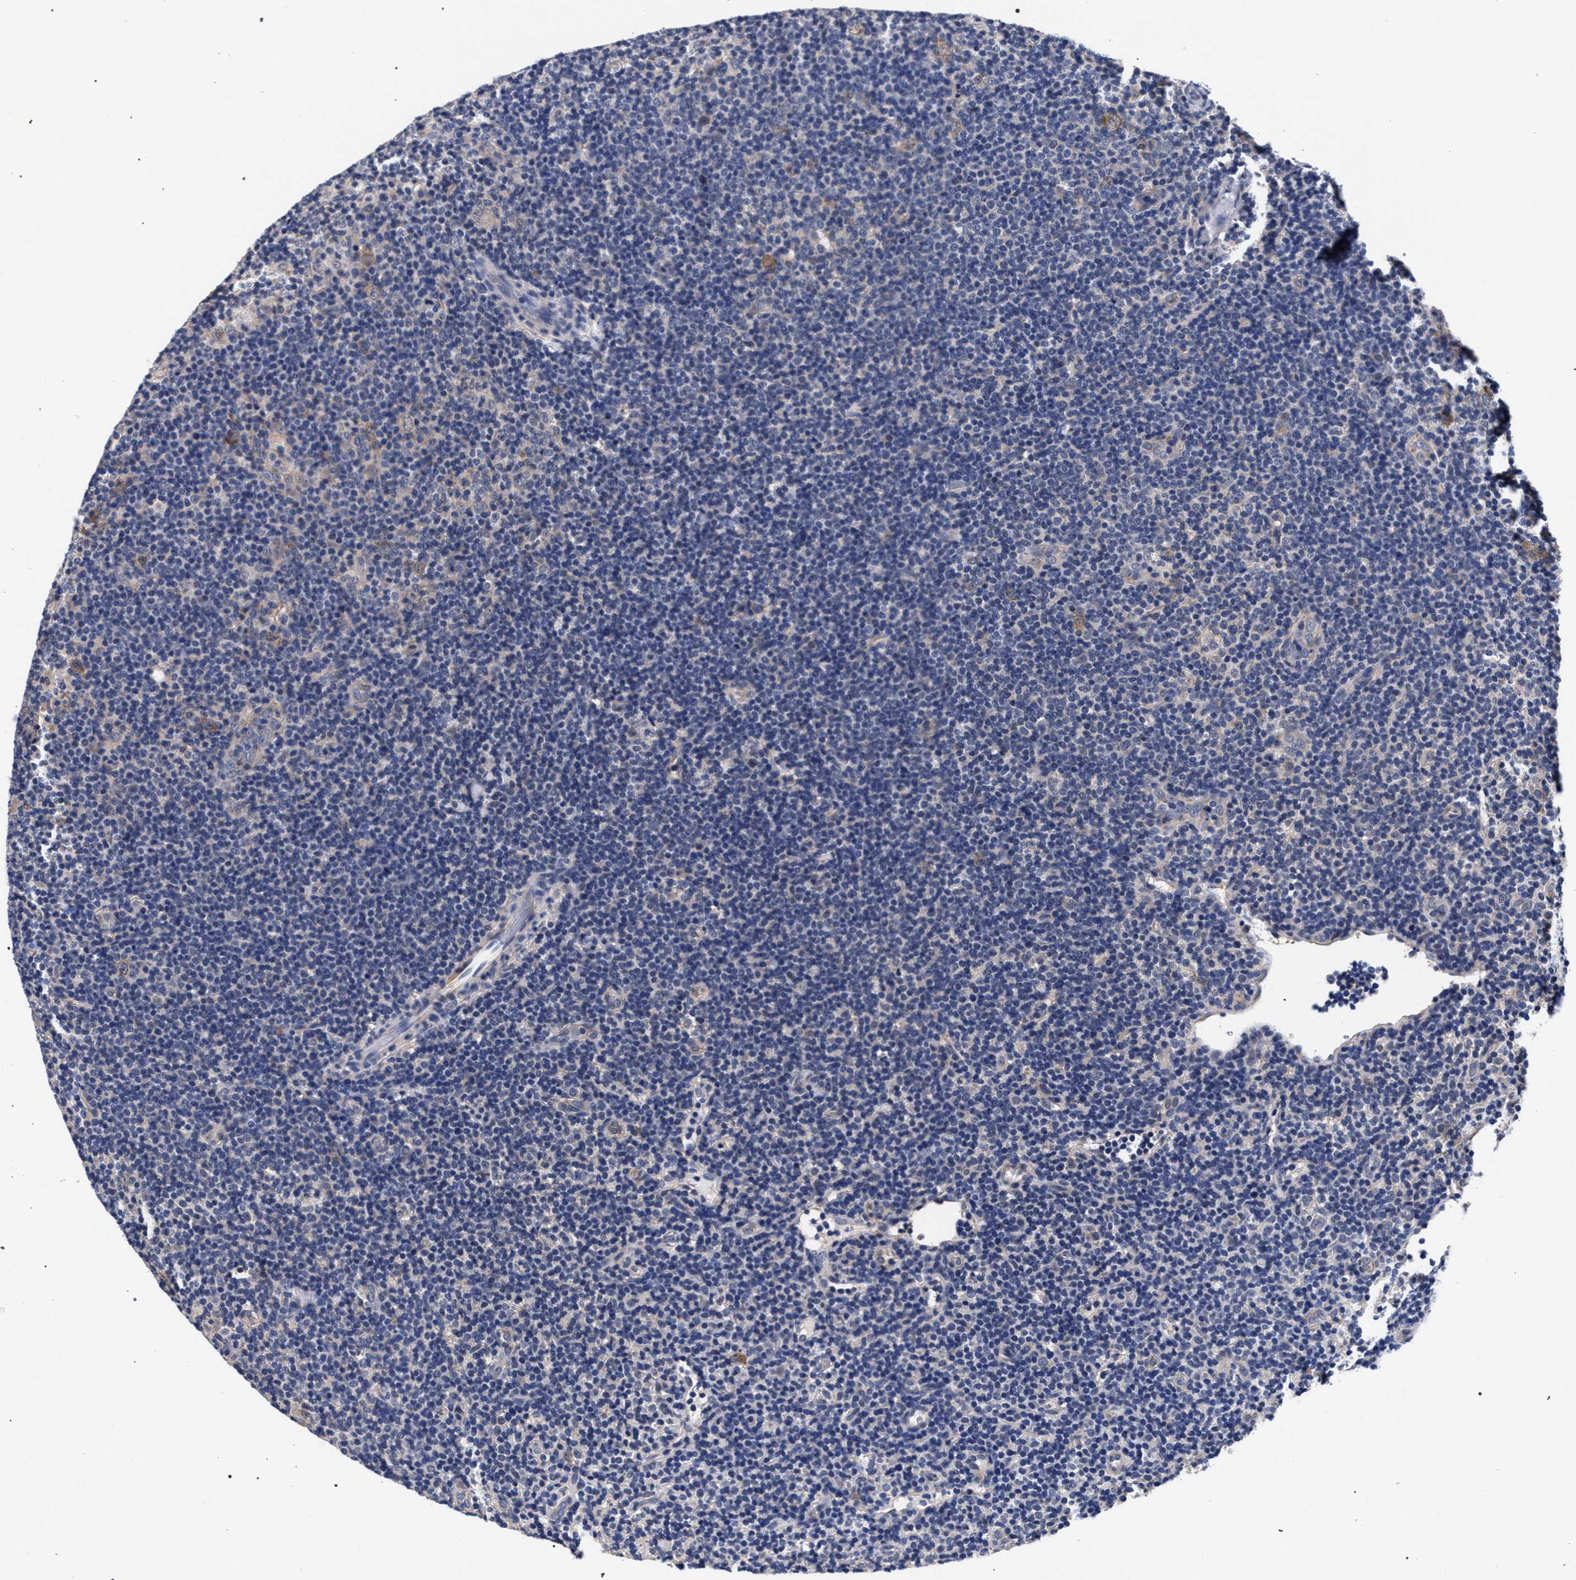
{"staining": {"intensity": "weak", "quantity": "25%-75%", "location": "cytoplasmic/membranous"}, "tissue": "lymphoma", "cell_type": "Tumor cells", "image_type": "cancer", "snomed": [{"axis": "morphology", "description": "Hodgkin's disease, NOS"}, {"axis": "topography", "description": "Lymph node"}], "caption": "Protein expression by immunohistochemistry demonstrates weak cytoplasmic/membranous positivity in approximately 25%-75% of tumor cells in Hodgkin's disease.", "gene": "RBM33", "patient": {"sex": "female", "age": 57}}